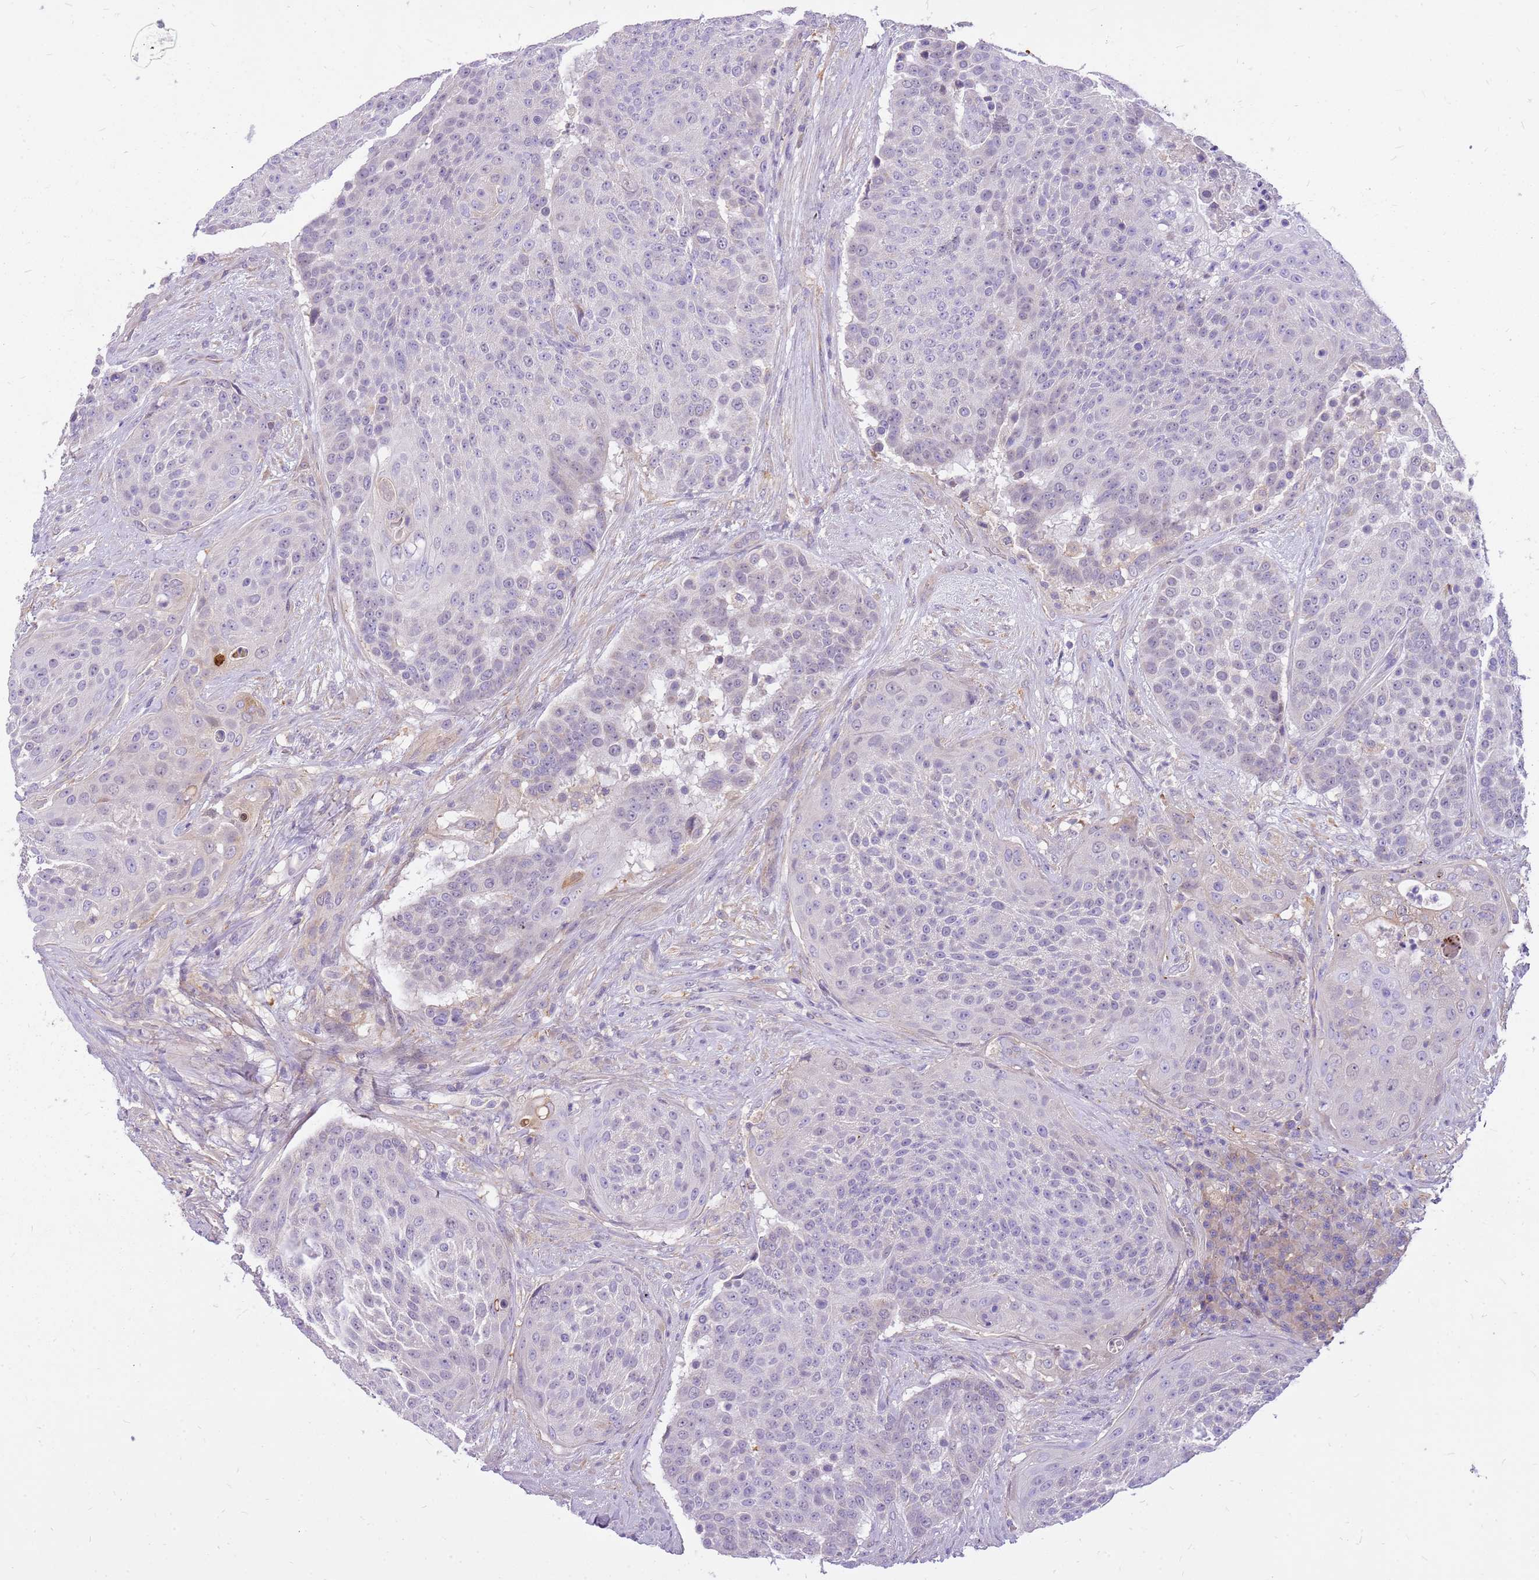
{"staining": {"intensity": "moderate", "quantity": "<25%", "location": "cytoplasmic/membranous"}, "tissue": "urothelial cancer", "cell_type": "Tumor cells", "image_type": "cancer", "snomed": [{"axis": "morphology", "description": "Urothelial carcinoma, High grade"}, {"axis": "topography", "description": "Urinary bladder"}], "caption": "There is low levels of moderate cytoplasmic/membranous positivity in tumor cells of urothelial carcinoma (high-grade), as demonstrated by immunohistochemical staining (brown color).", "gene": "WASHC4", "patient": {"sex": "female", "age": 63}}